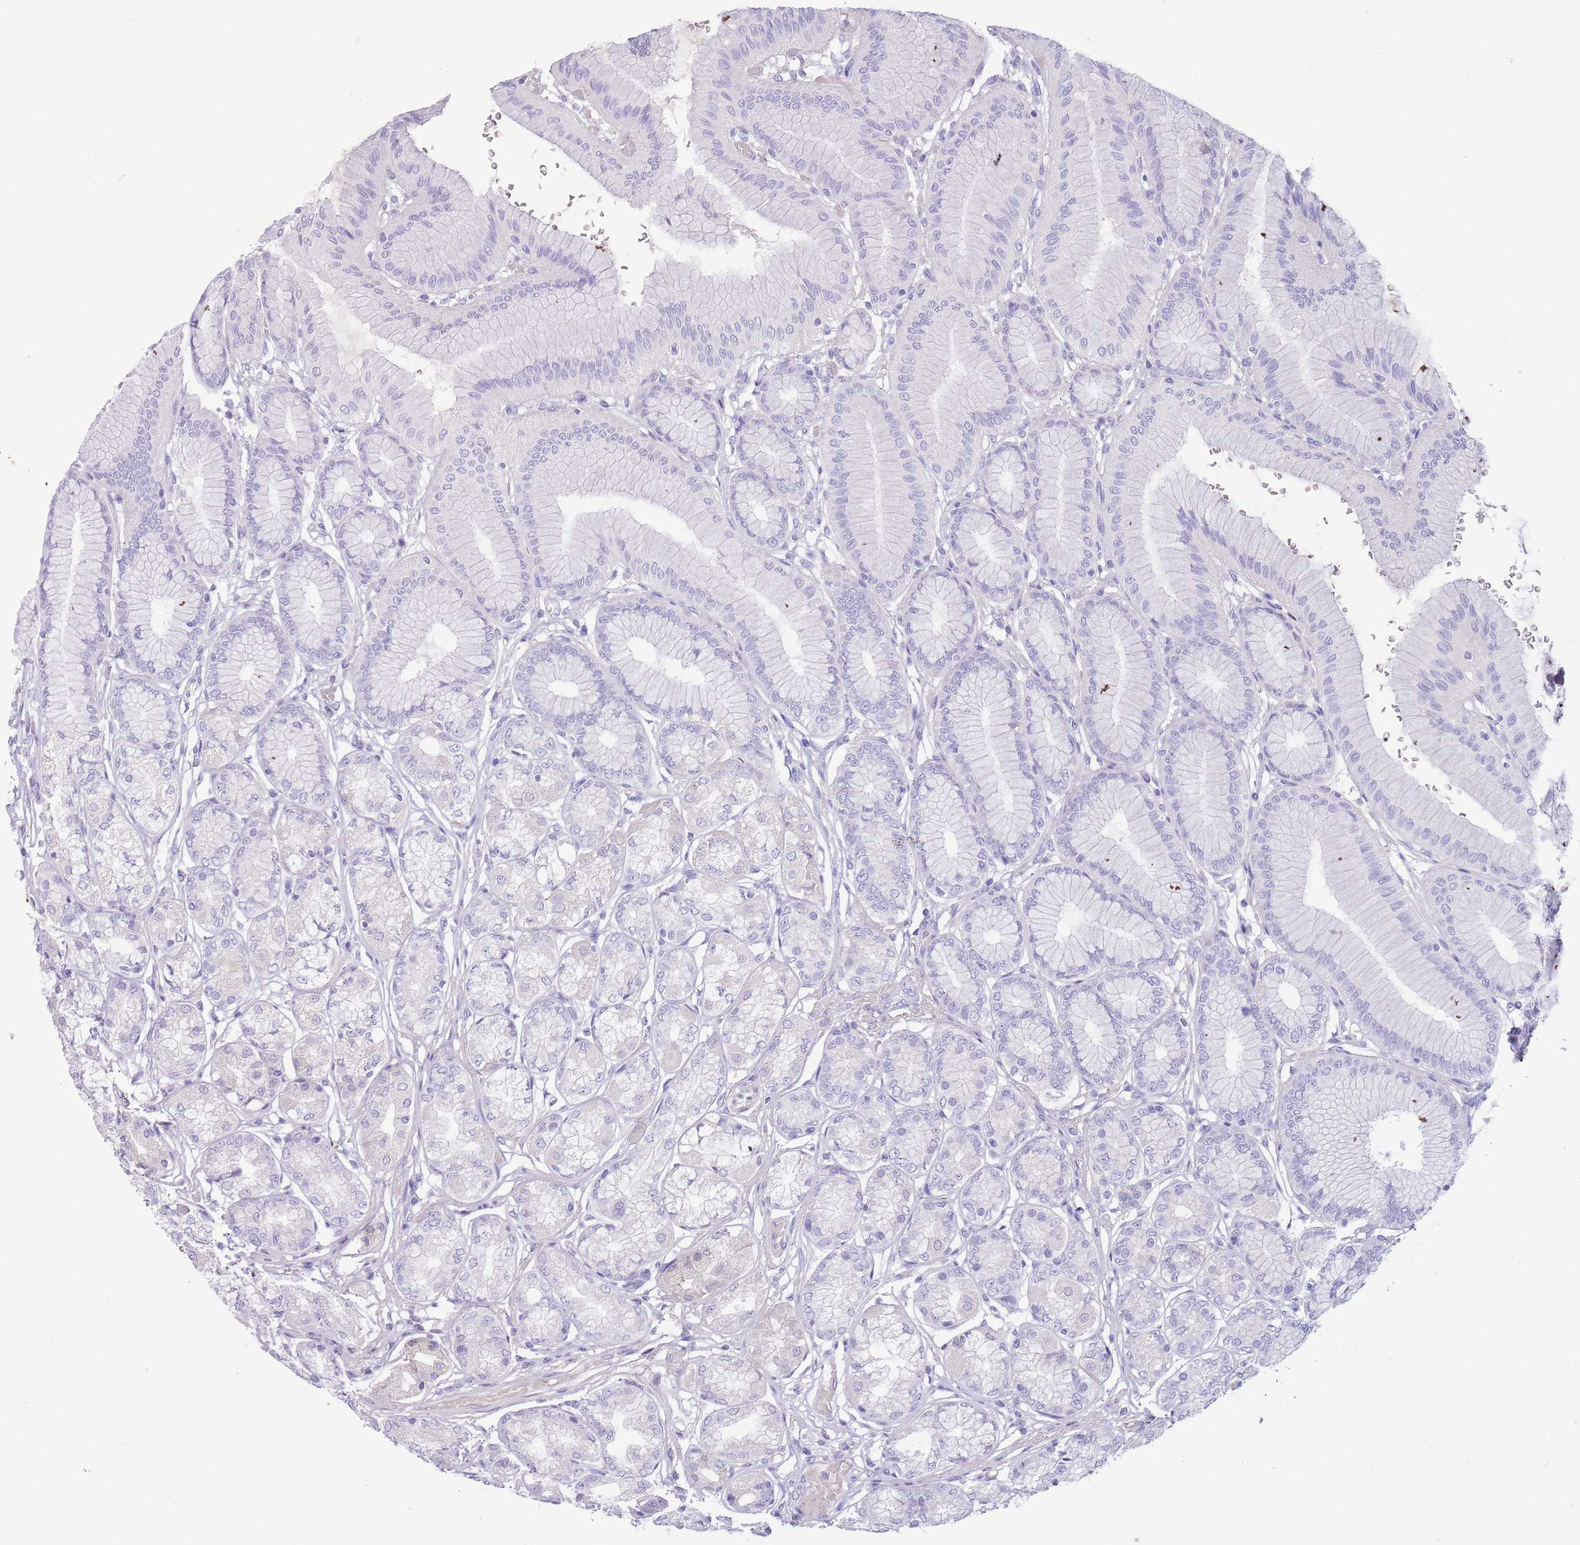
{"staining": {"intensity": "negative", "quantity": "none", "location": "none"}, "tissue": "stomach", "cell_type": "Glandular cells", "image_type": "normal", "snomed": [{"axis": "morphology", "description": "Normal tissue, NOS"}, {"axis": "morphology", "description": "Adenocarcinoma, NOS"}, {"axis": "morphology", "description": "Adenocarcinoma, High grade"}, {"axis": "topography", "description": "Stomach, upper"}, {"axis": "topography", "description": "Stomach"}], "caption": "This is an immunohistochemistry photomicrograph of unremarkable human stomach. There is no staining in glandular cells.", "gene": "TOX2", "patient": {"sex": "female", "age": 65}}